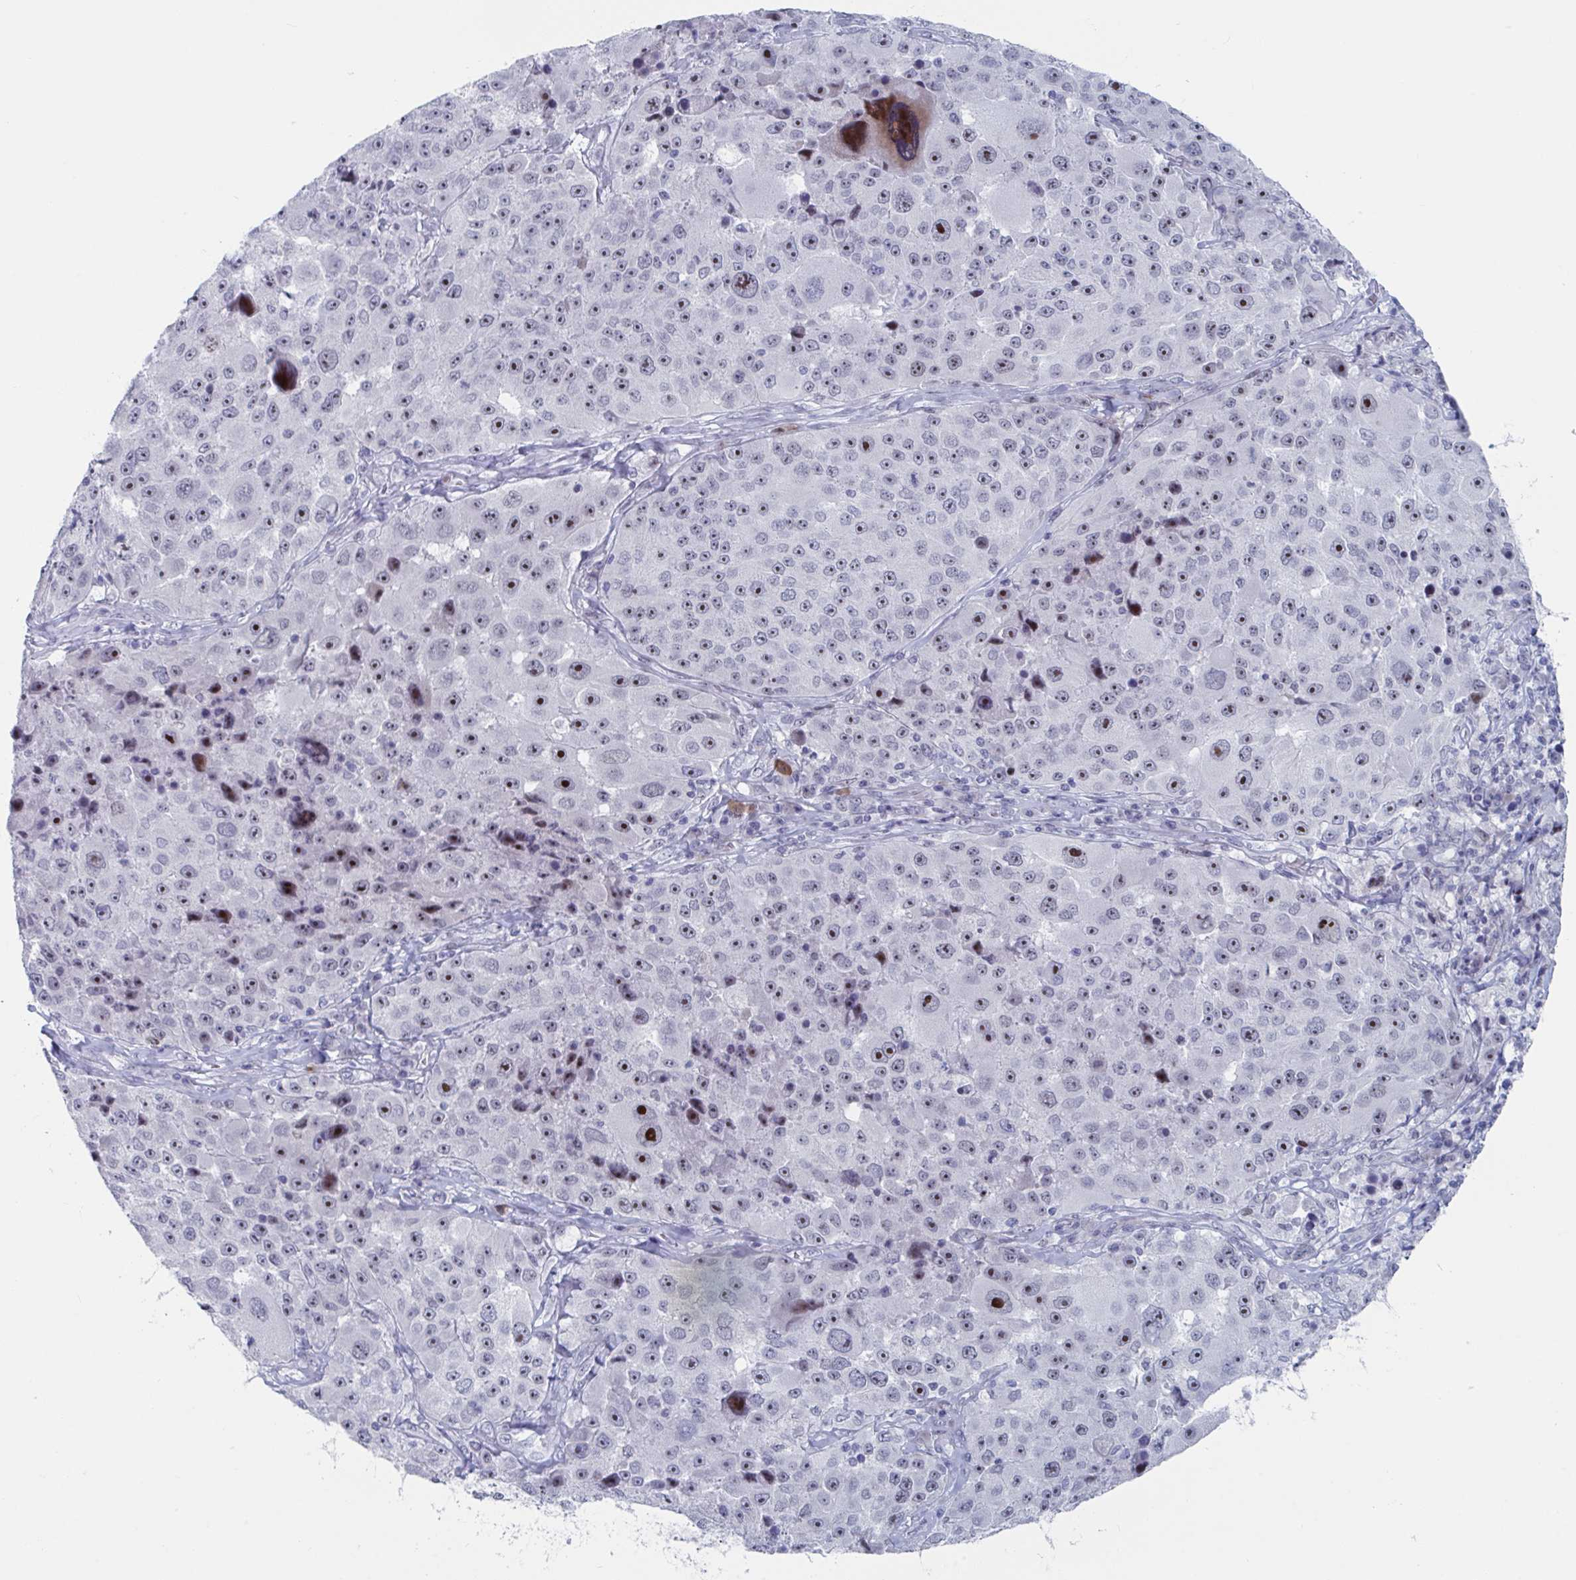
{"staining": {"intensity": "strong", "quantity": ">75%", "location": "nuclear"}, "tissue": "melanoma", "cell_type": "Tumor cells", "image_type": "cancer", "snomed": [{"axis": "morphology", "description": "Malignant melanoma, Metastatic site"}, {"axis": "topography", "description": "Lymph node"}], "caption": "Protein expression analysis of human melanoma reveals strong nuclear expression in about >75% of tumor cells. The staining was performed using DAB to visualize the protein expression in brown, while the nuclei were stained in blue with hematoxylin (Magnification: 20x).", "gene": "NR1H2", "patient": {"sex": "male", "age": 62}}